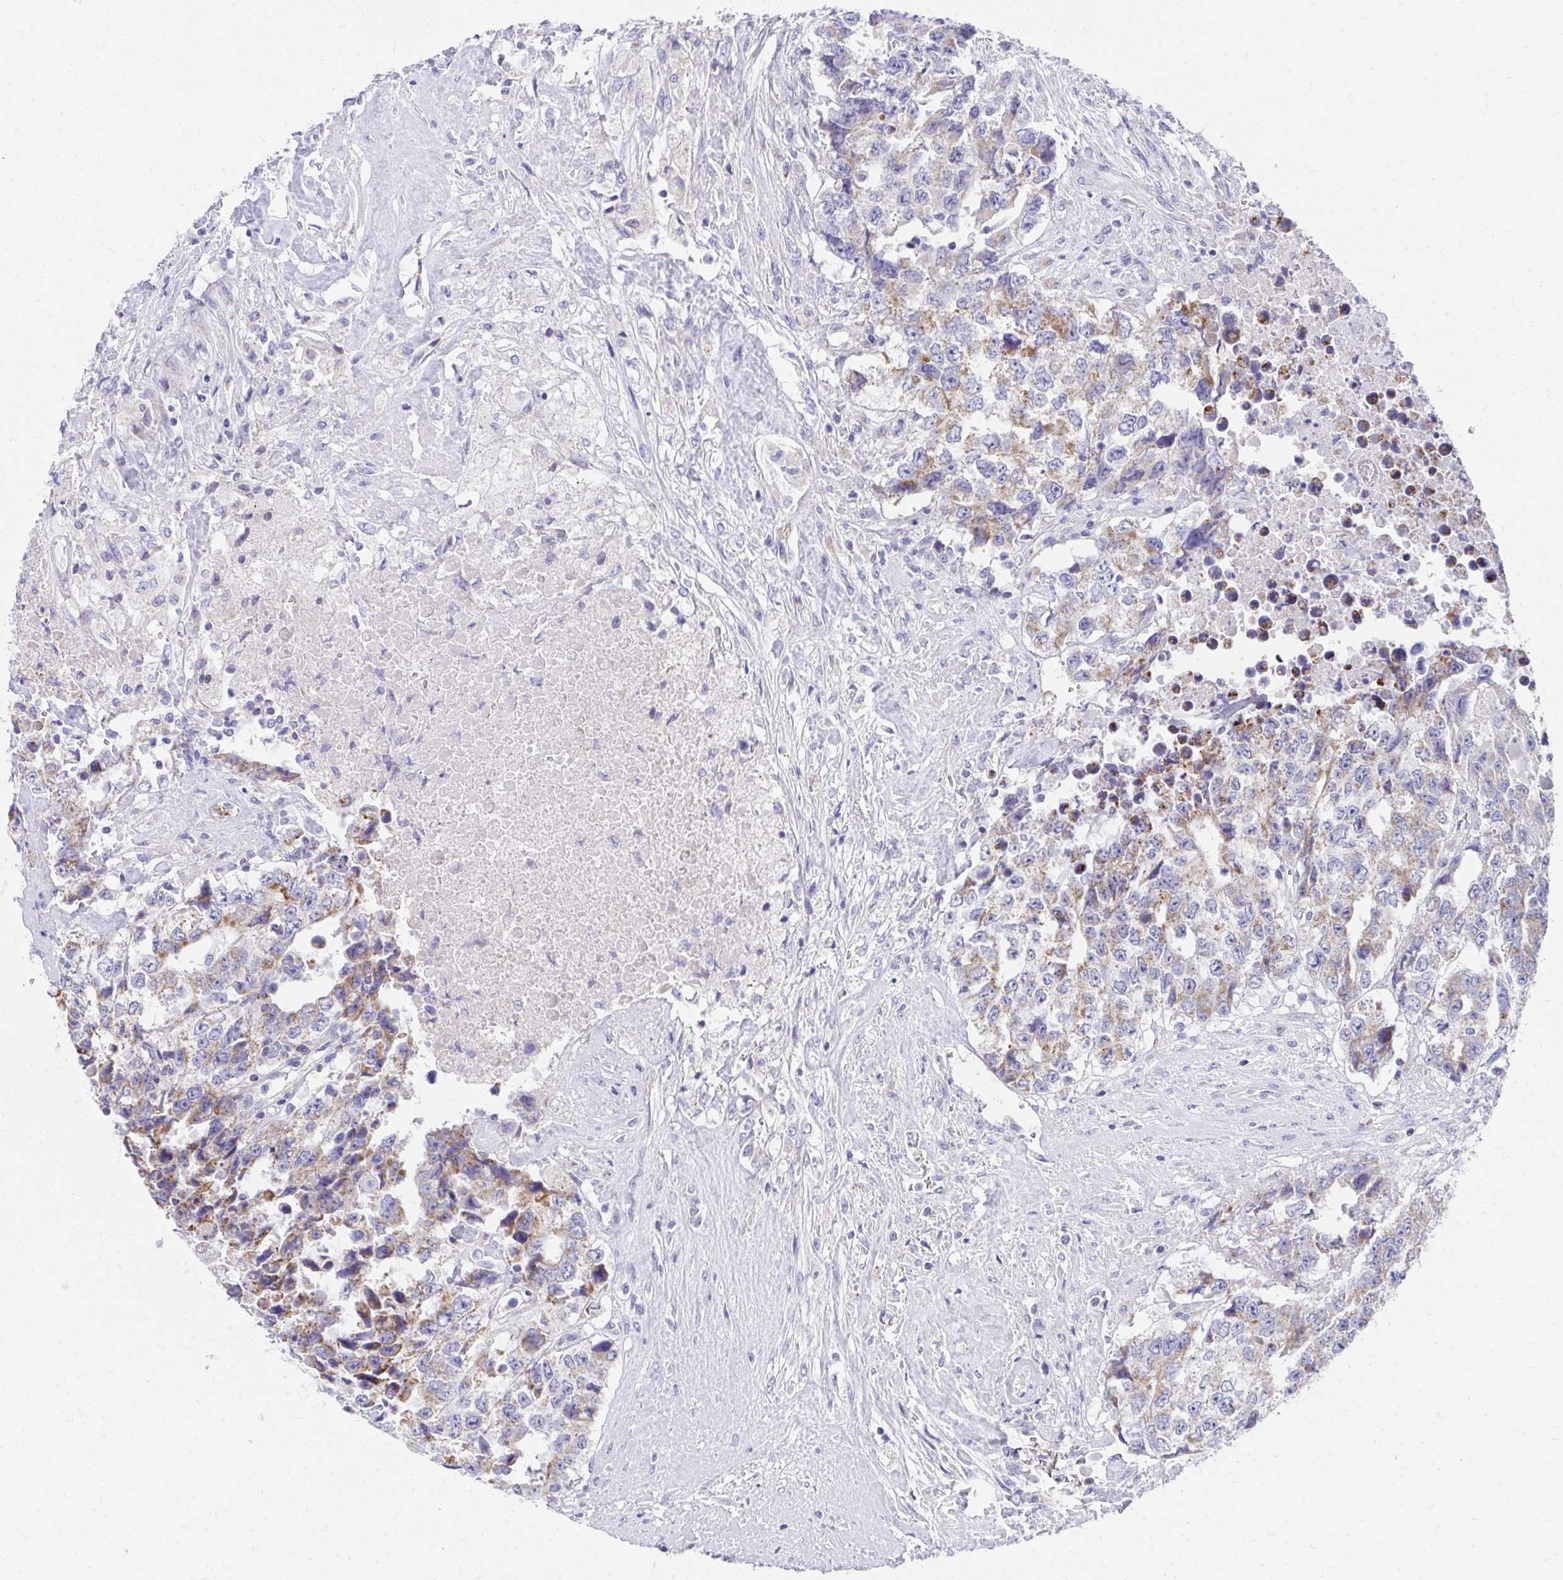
{"staining": {"intensity": "moderate", "quantity": "25%-75%", "location": "cytoplasmic/membranous"}, "tissue": "testis cancer", "cell_type": "Tumor cells", "image_type": "cancer", "snomed": [{"axis": "morphology", "description": "Carcinoma, Embryonal, NOS"}, {"axis": "topography", "description": "Testis"}], "caption": "A brown stain highlights moderate cytoplasmic/membranous positivity of a protein in testis cancer (embryonal carcinoma) tumor cells.", "gene": "IL37", "patient": {"sex": "male", "age": 24}}